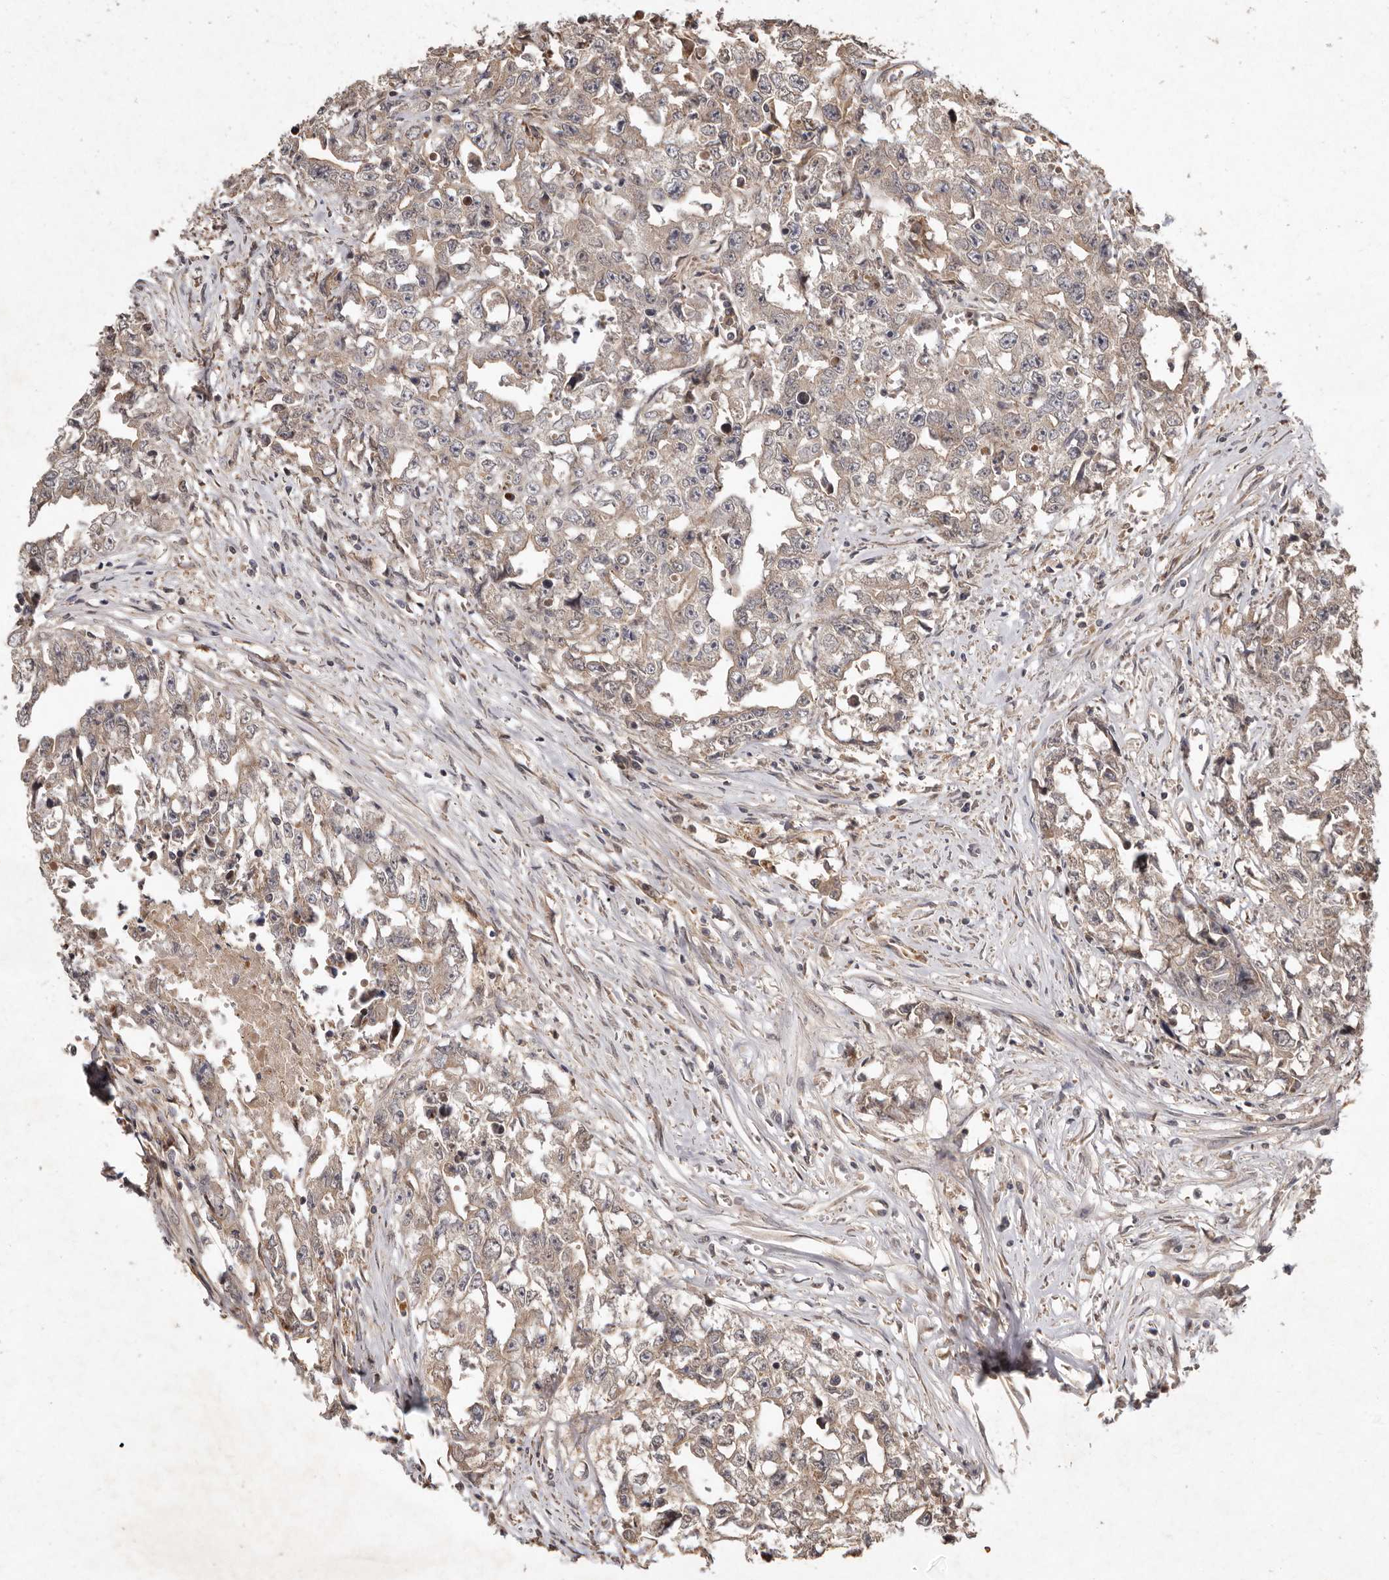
{"staining": {"intensity": "weak", "quantity": "<25%", "location": "cytoplasmic/membranous"}, "tissue": "testis cancer", "cell_type": "Tumor cells", "image_type": "cancer", "snomed": [{"axis": "morphology", "description": "Seminoma, NOS"}, {"axis": "morphology", "description": "Carcinoma, Embryonal, NOS"}, {"axis": "topography", "description": "Testis"}], "caption": "The photomicrograph shows no staining of tumor cells in testis cancer. Brightfield microscopy of immunohistochemistry (IHC) stained with DAB (3,3'-diaminobenzidine) (brown) and hematoxylin (blue), captured at high magnification.", "gene": "SEMA3A", "patient": {"sex": "male", "age": 43}}